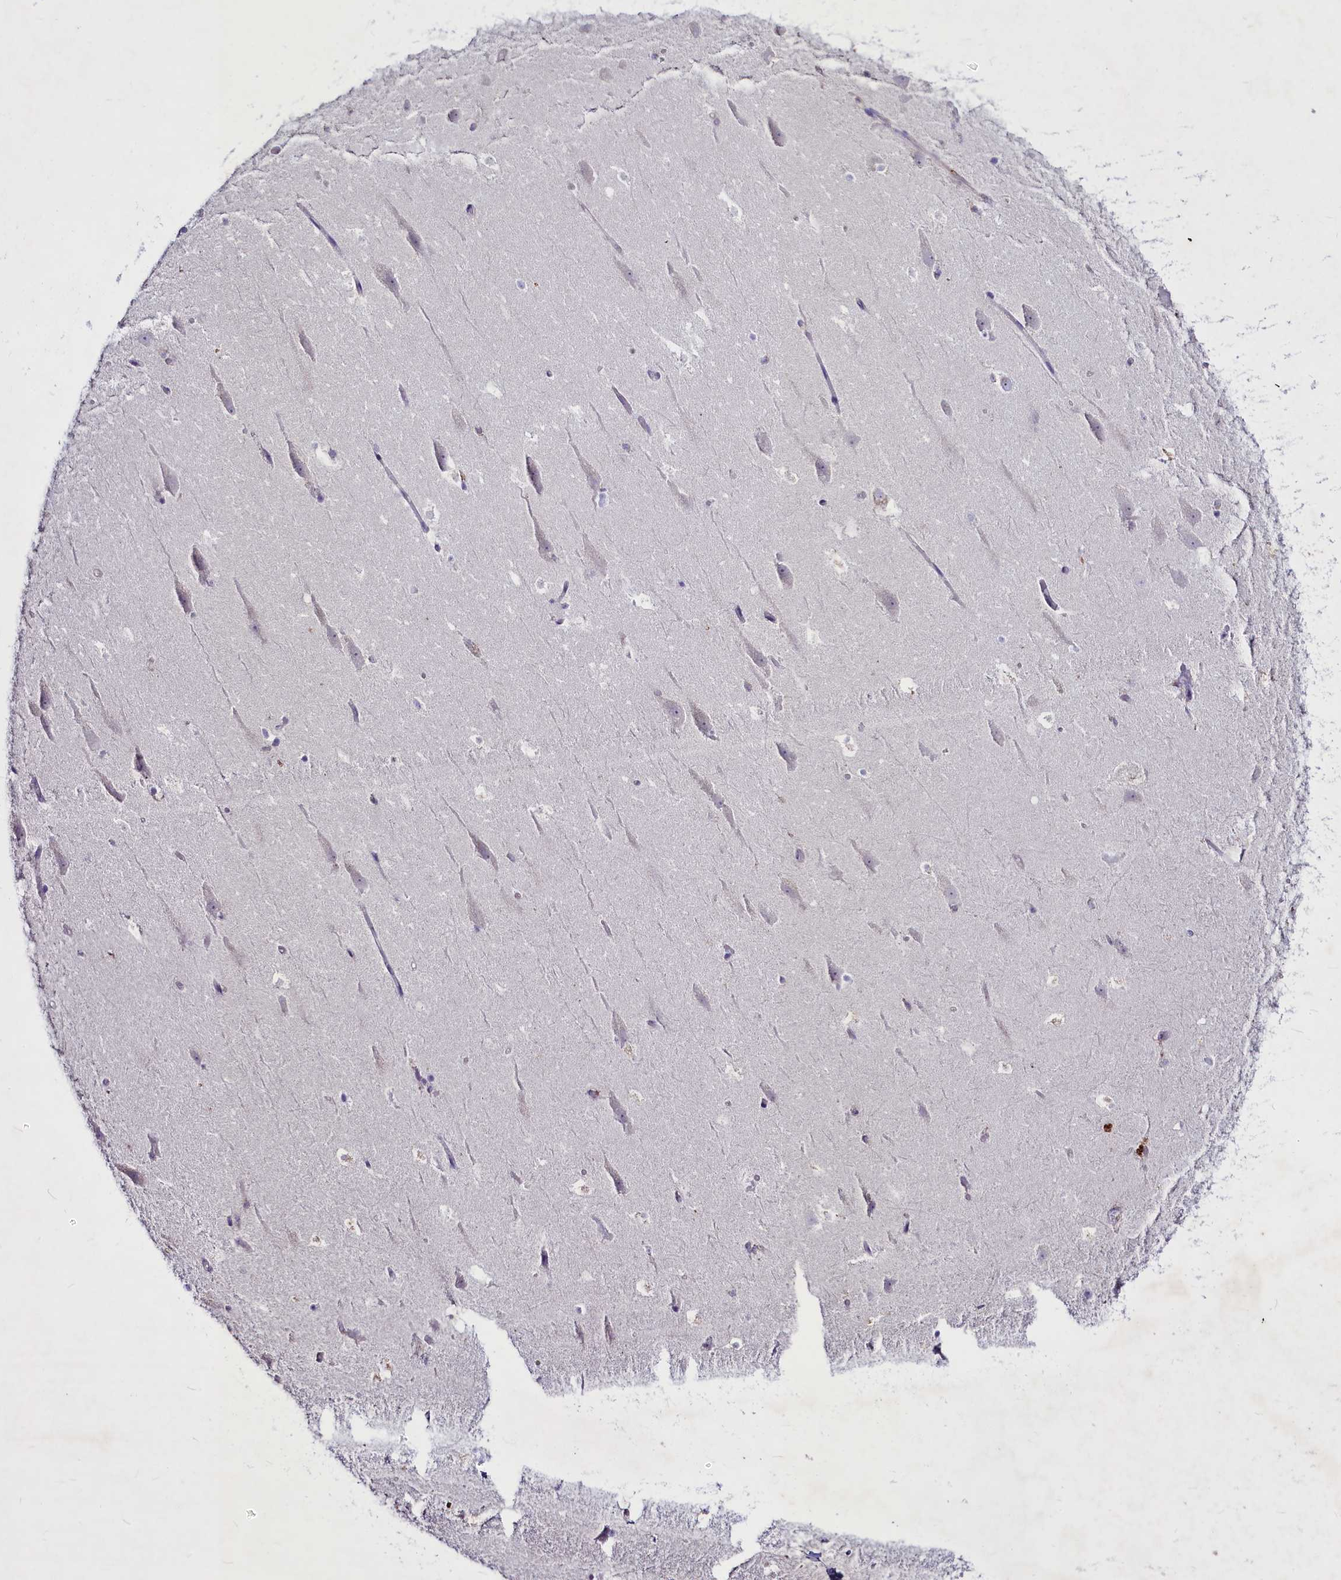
{"staining": {"intensity": "negative", "quantity": "none", "location": "none"}, "tissue": "hippocampus", "cell_type": "Glial cells", "image_type": "normal", "snomed": [{"axis": "morphology", "description": "Normal tissue, NOS"}, {"axis": "topography", "description": "Hippocampus"}], "caption": "Glial cells show no significant protein positivity in normal hippocampus. The staining is performed using DAB (3,3'-diaminobenzidine) brown chromogen with nuclei counter-stained in using hematoxylin.", "gene": "FAM209B", "patient": {"sex": "female", "age": 52}}